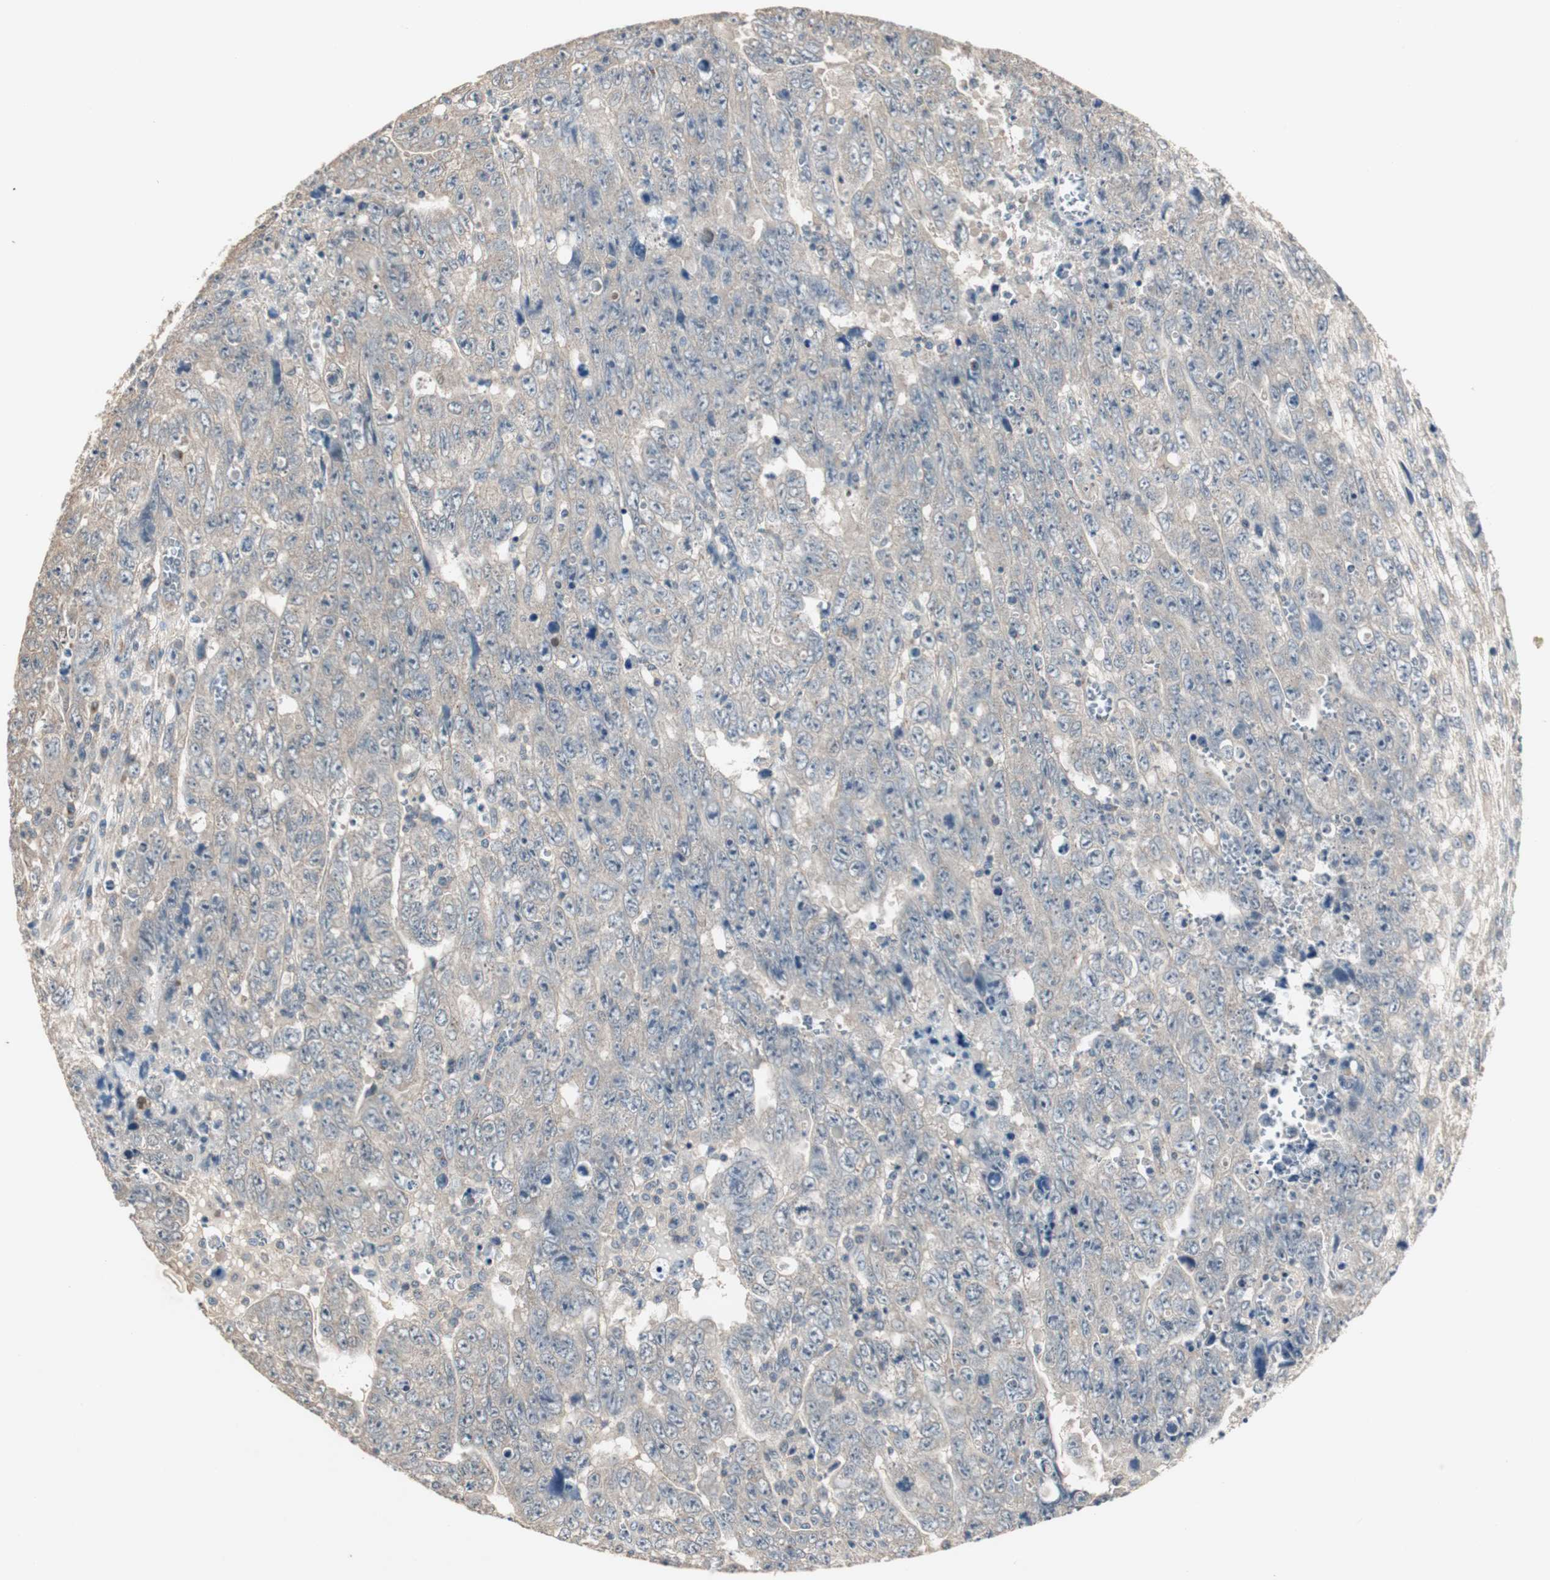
{"staining": {"intensity": "negative", "quantity": "none", "location": "none"}, "tissue": "testis cancer", "cell_type": "Tumor cells", "image_type": "cancer", "snomed": [{"axis": "morphology", "description": "Carcinoma, Embryonal, NOS"}, {"axis": "topography", "description": "Testis"}], "caption": "Immunohistochemical staining of human embryonal carcinoma (testis) exhibits no significant positivity in tumor cells.", "gene": "PTPRN2", "patient": {"sex": "male", "age": 28}}